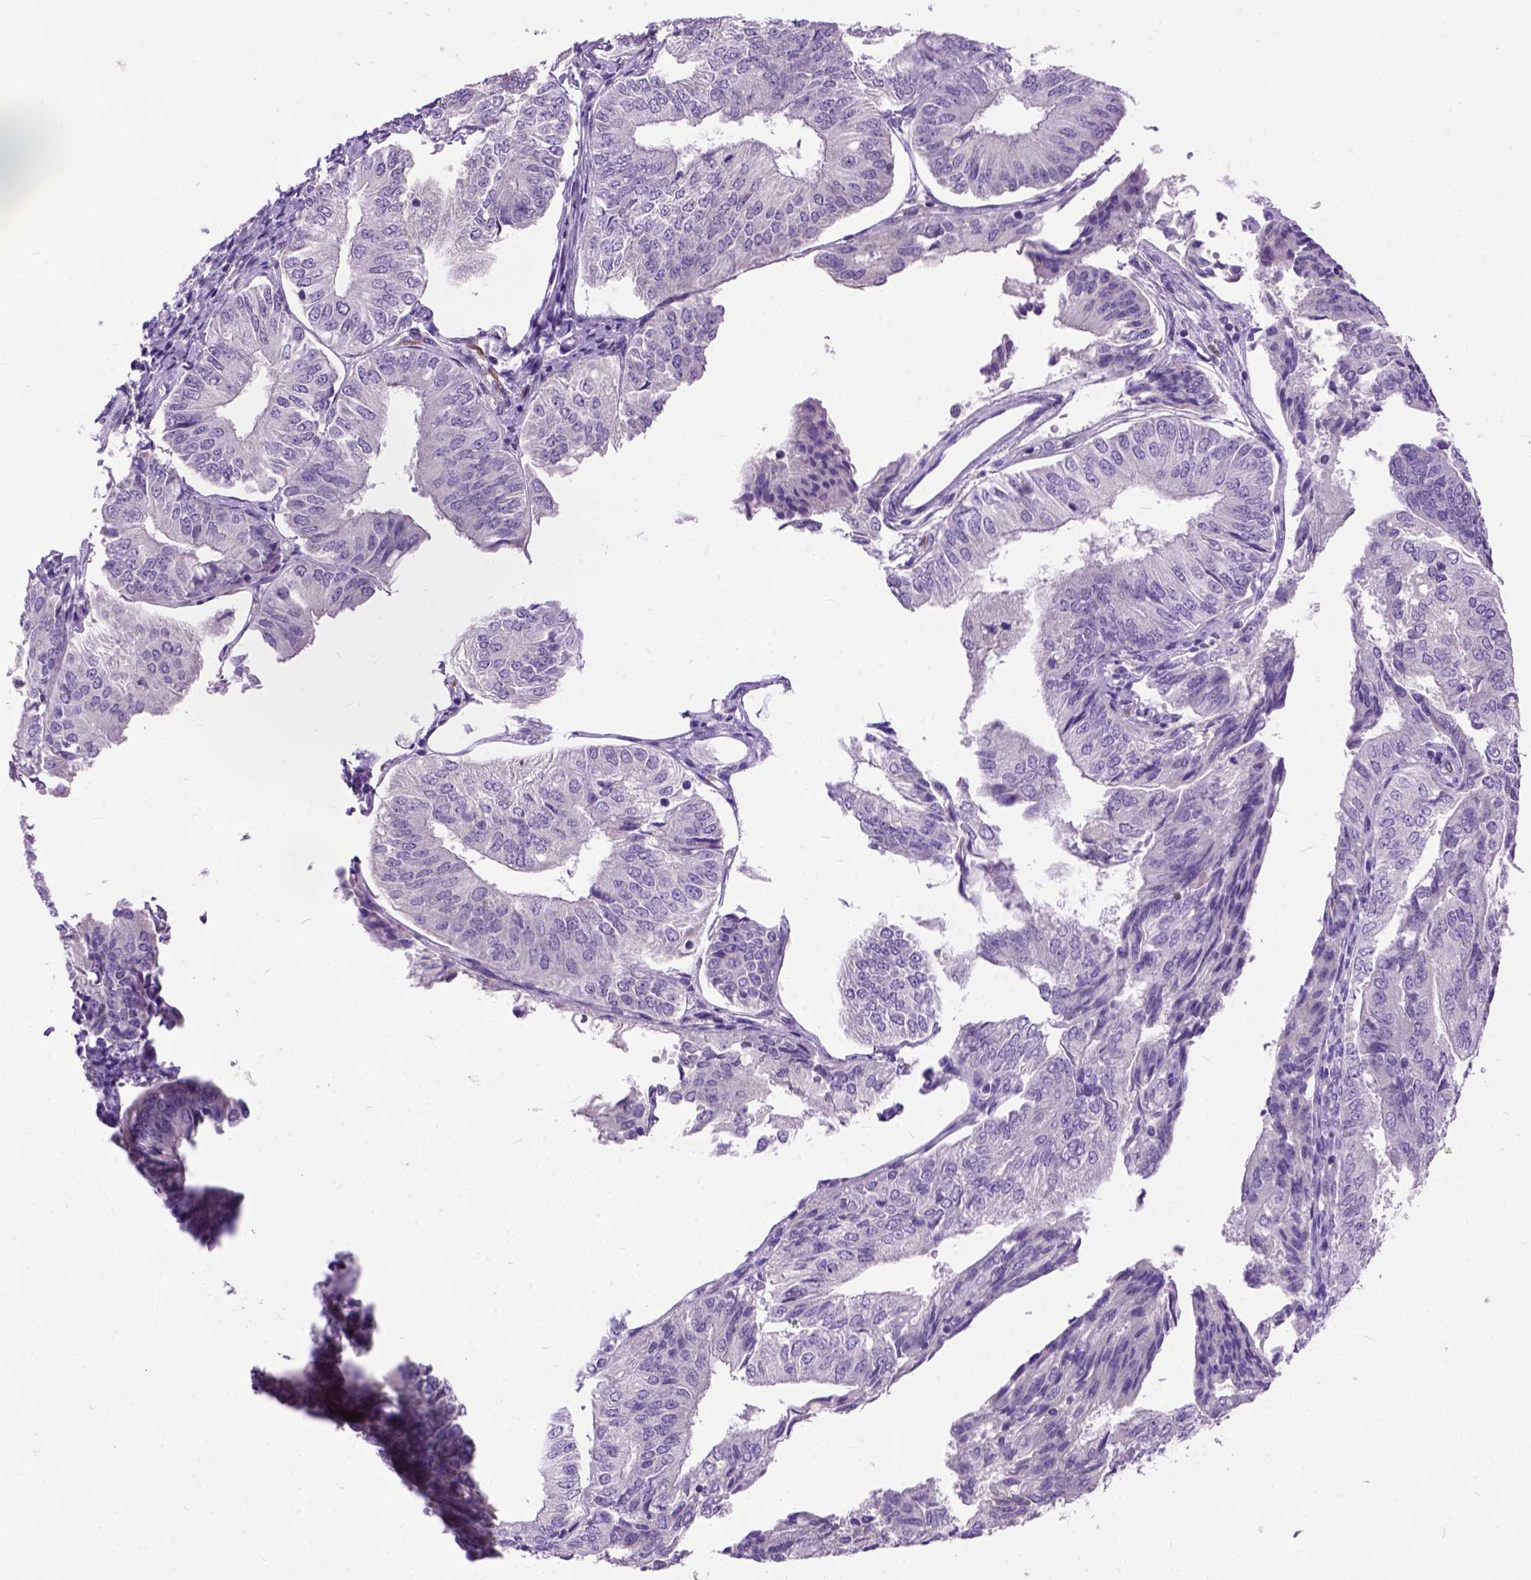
{"staining": {"intensity": "negative", "quantity": "none", "location": "none"}, "tissue": "endometrial cancer", "cell_type": "Tumor cells", "image_type": "cancer", "snomed": [{"axis": "morphology", "description": "Adenocarcinoma, NOS"}, {"axis": "topography", "description": "Endometrium"}], "caption": "Endometrial cancer was stained to show a protein in brown. There is no significant positivity in tumor cells.", "gene": "MAPT", "patient": {"sex": "female", "age": 58}}